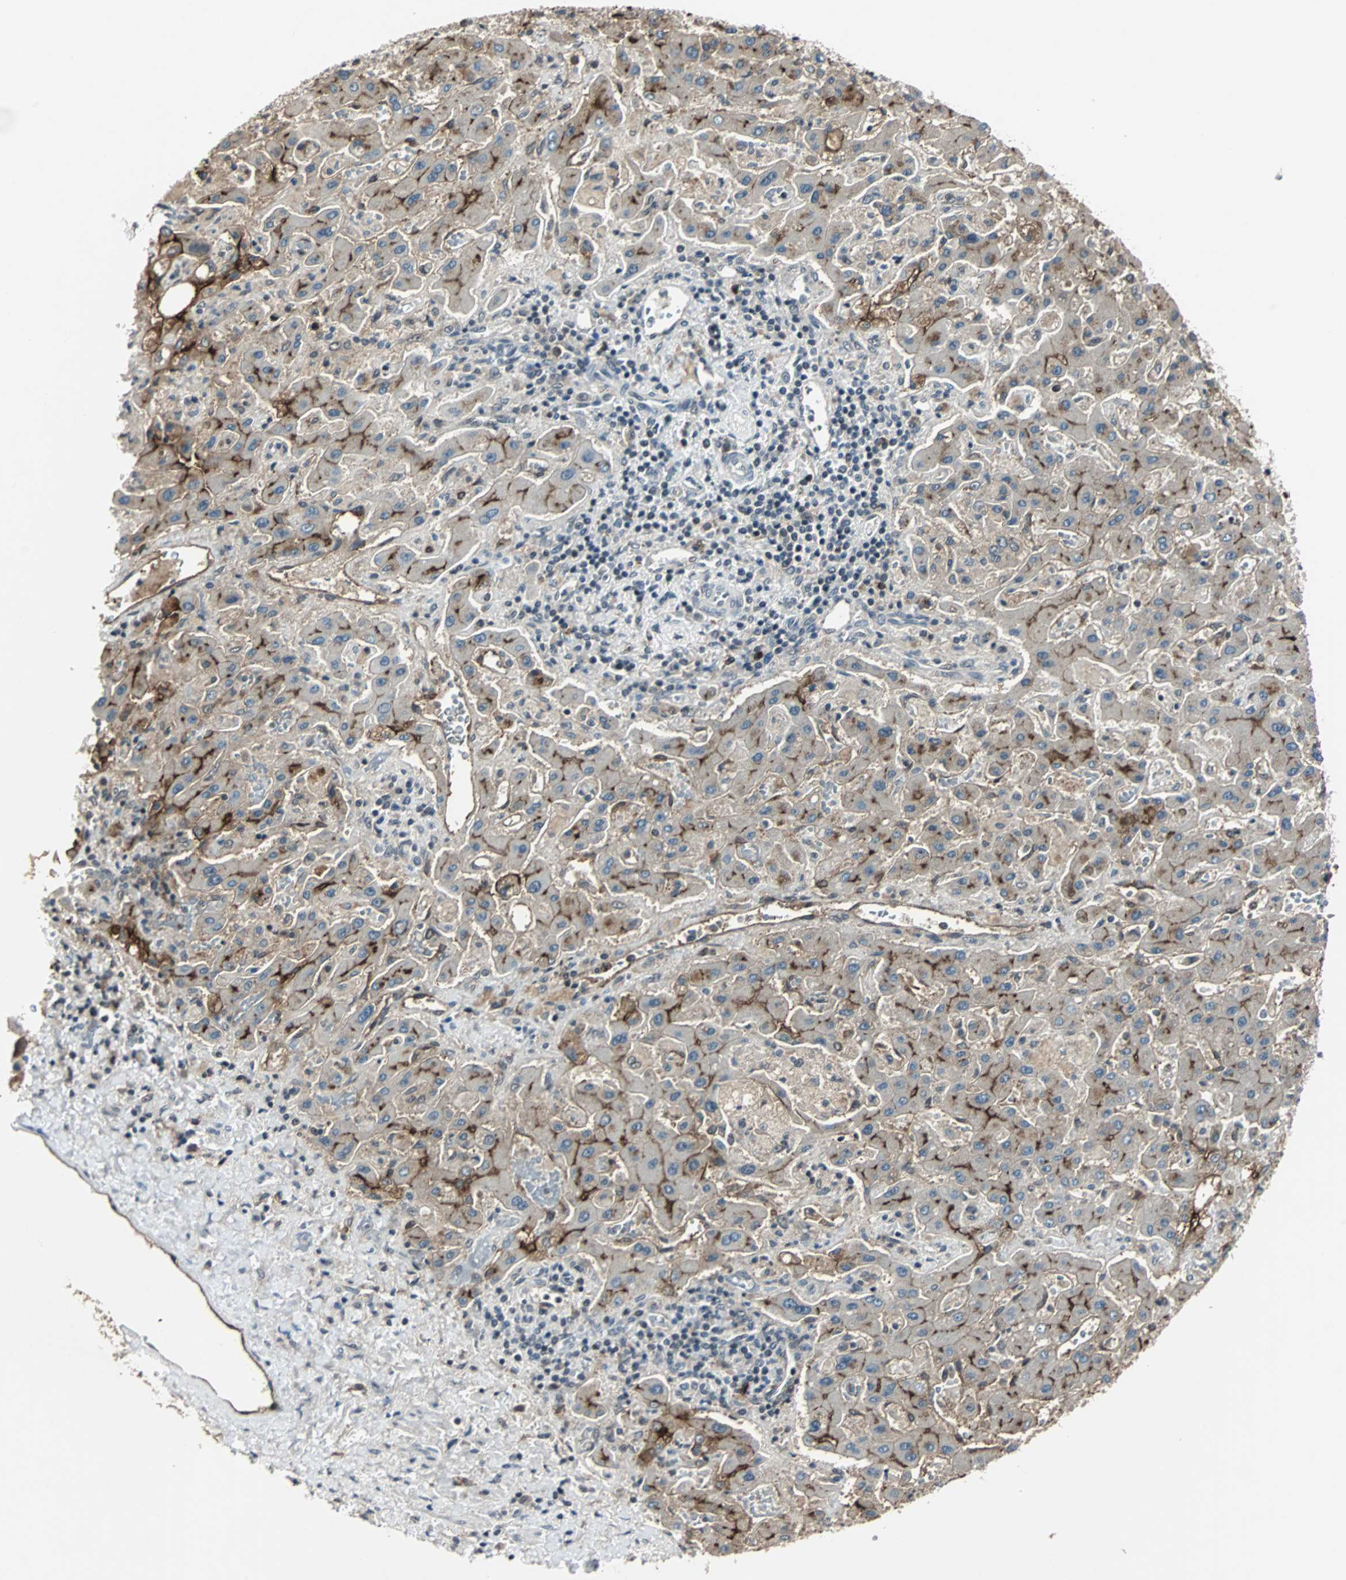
{"staining": {"intensity": "strong", "quantity": ">75%", "location": "cytoplasmic/membranous"}, "tissue": "liver cancer", "cell_type": "Tumor cells", "image_type": "cancer", "snomed": [{"axis": "morphology", "description": "Cholangiocarcinoma"}, {"axis": "topography", "description": "Liver"}], "caption": "Tumor cells exhibit high levels of strong cytoplasmic/membranous positivity in approximately >75% of cells in human liver cancer.", "gene": "MKX", "patient": {"sex": "male", "age": 50}}